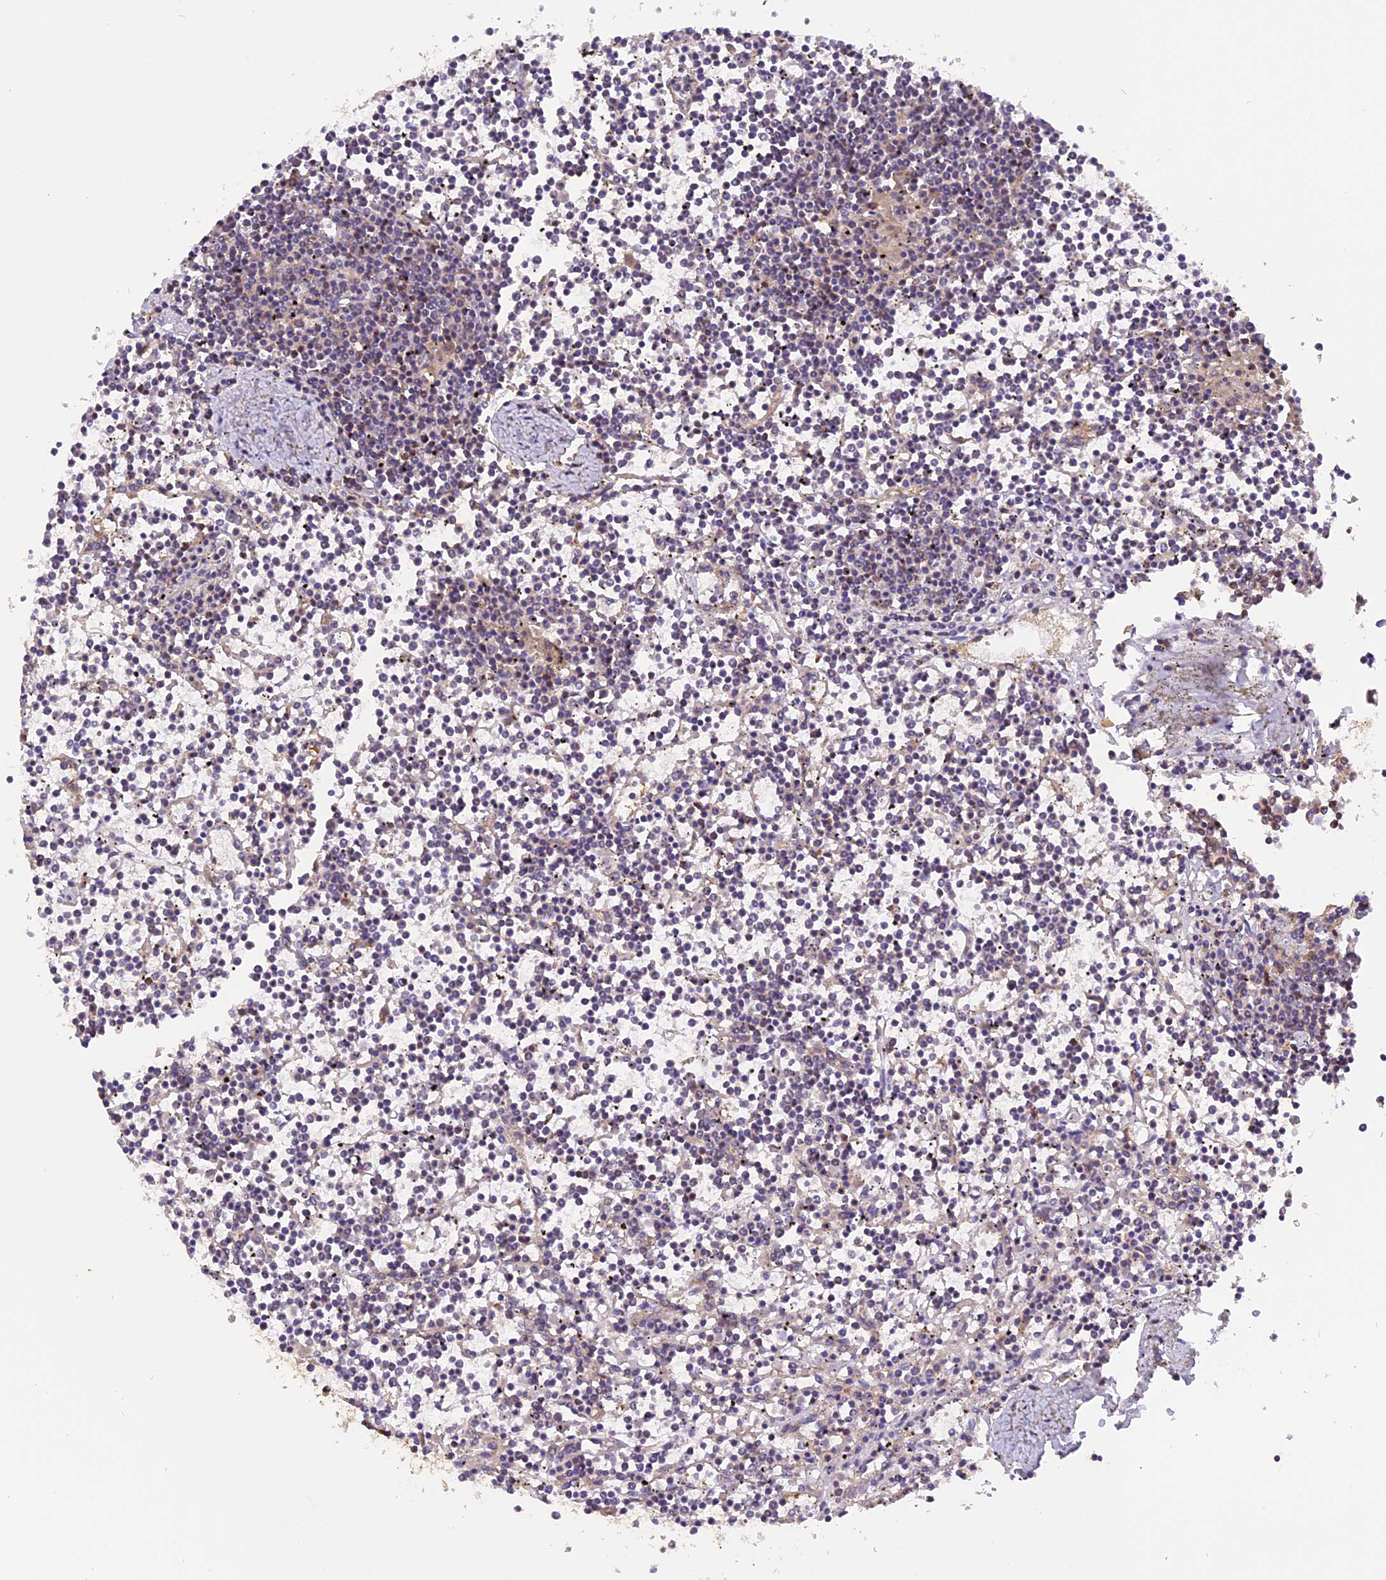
{"staining": {"intensity": "negative", "quantity": "none", "location": "none"}, "tissue": "lymphoma", "cell_type": "Tumor cells", "image_type": "cancer", "snomed": [{"axis": "morphology", "description": "Malignant lymphoma, non-Hodgkin's type, Low grade"}, {"axis": "topography", "description": "Spleen"}], "caption": "Immunohistochemistry micrograph of neoplastic tissue: lymphoma stained with DAB shows no significant protein staining in tumor cells. (DAB IHC visualized using brightfield microscopy, high magnification).", "gene": "PEX3", "patient": {"sex": "female", "age": 19}}